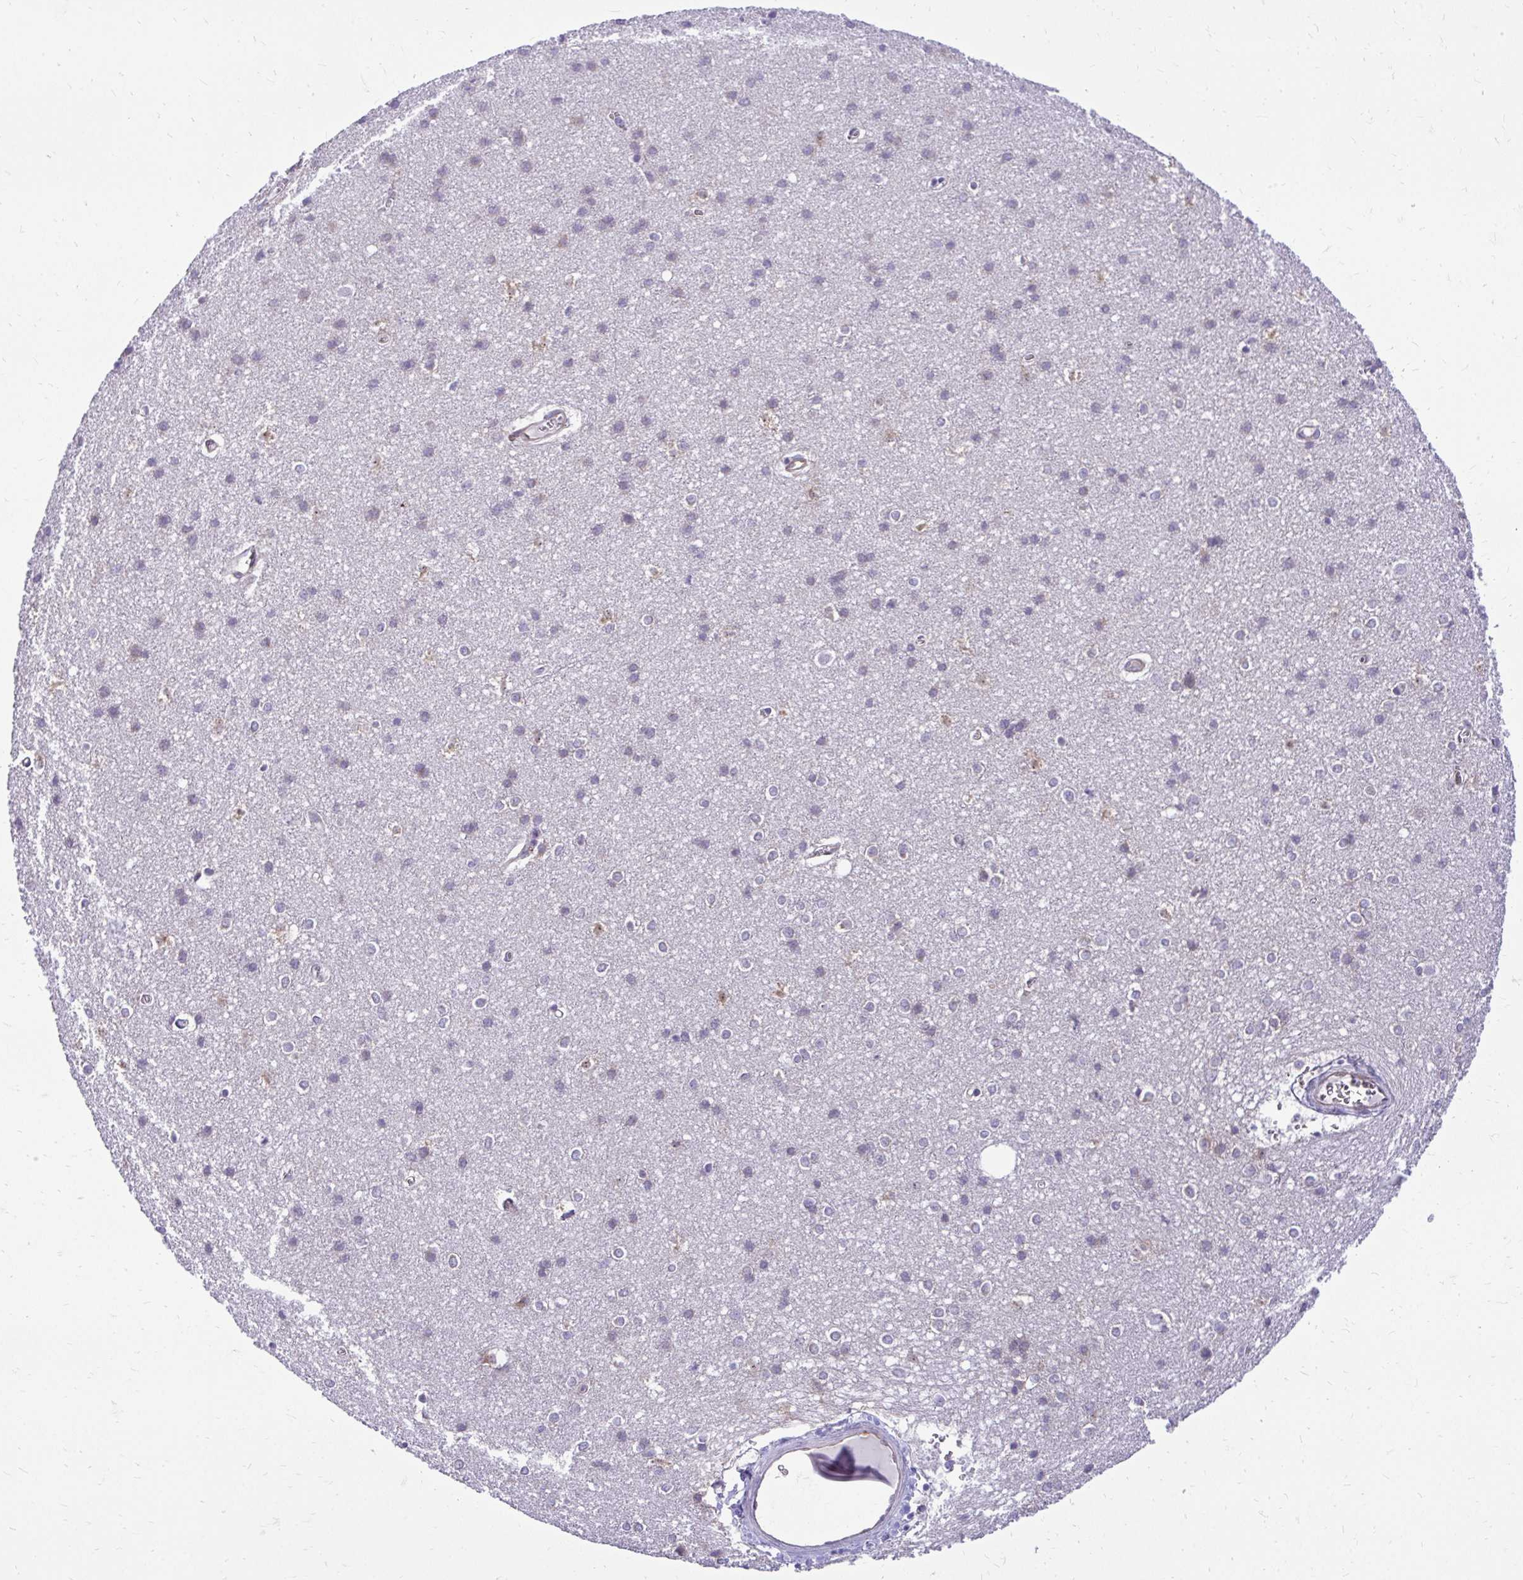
{"staining": {"intensity": "weak", "quantity": "<25%", "location": "cytoplasmic/membranous"}, "tissue": "cerebral cortex", "cell_type": "Endothelial cells", "image_type": "normal", "snomed": [{"axis": "morphology", "description": "Normal tissue, NOS"}, {"axis": "topography", "description": "Cerebral cortex"}], "caption": "Immunohistochemistry (IHC) of normal human cerebral cortex displays no positivity in endothelial cells.", "gene": "NIFK", "patient": {"sex": "male", "age": 37}}